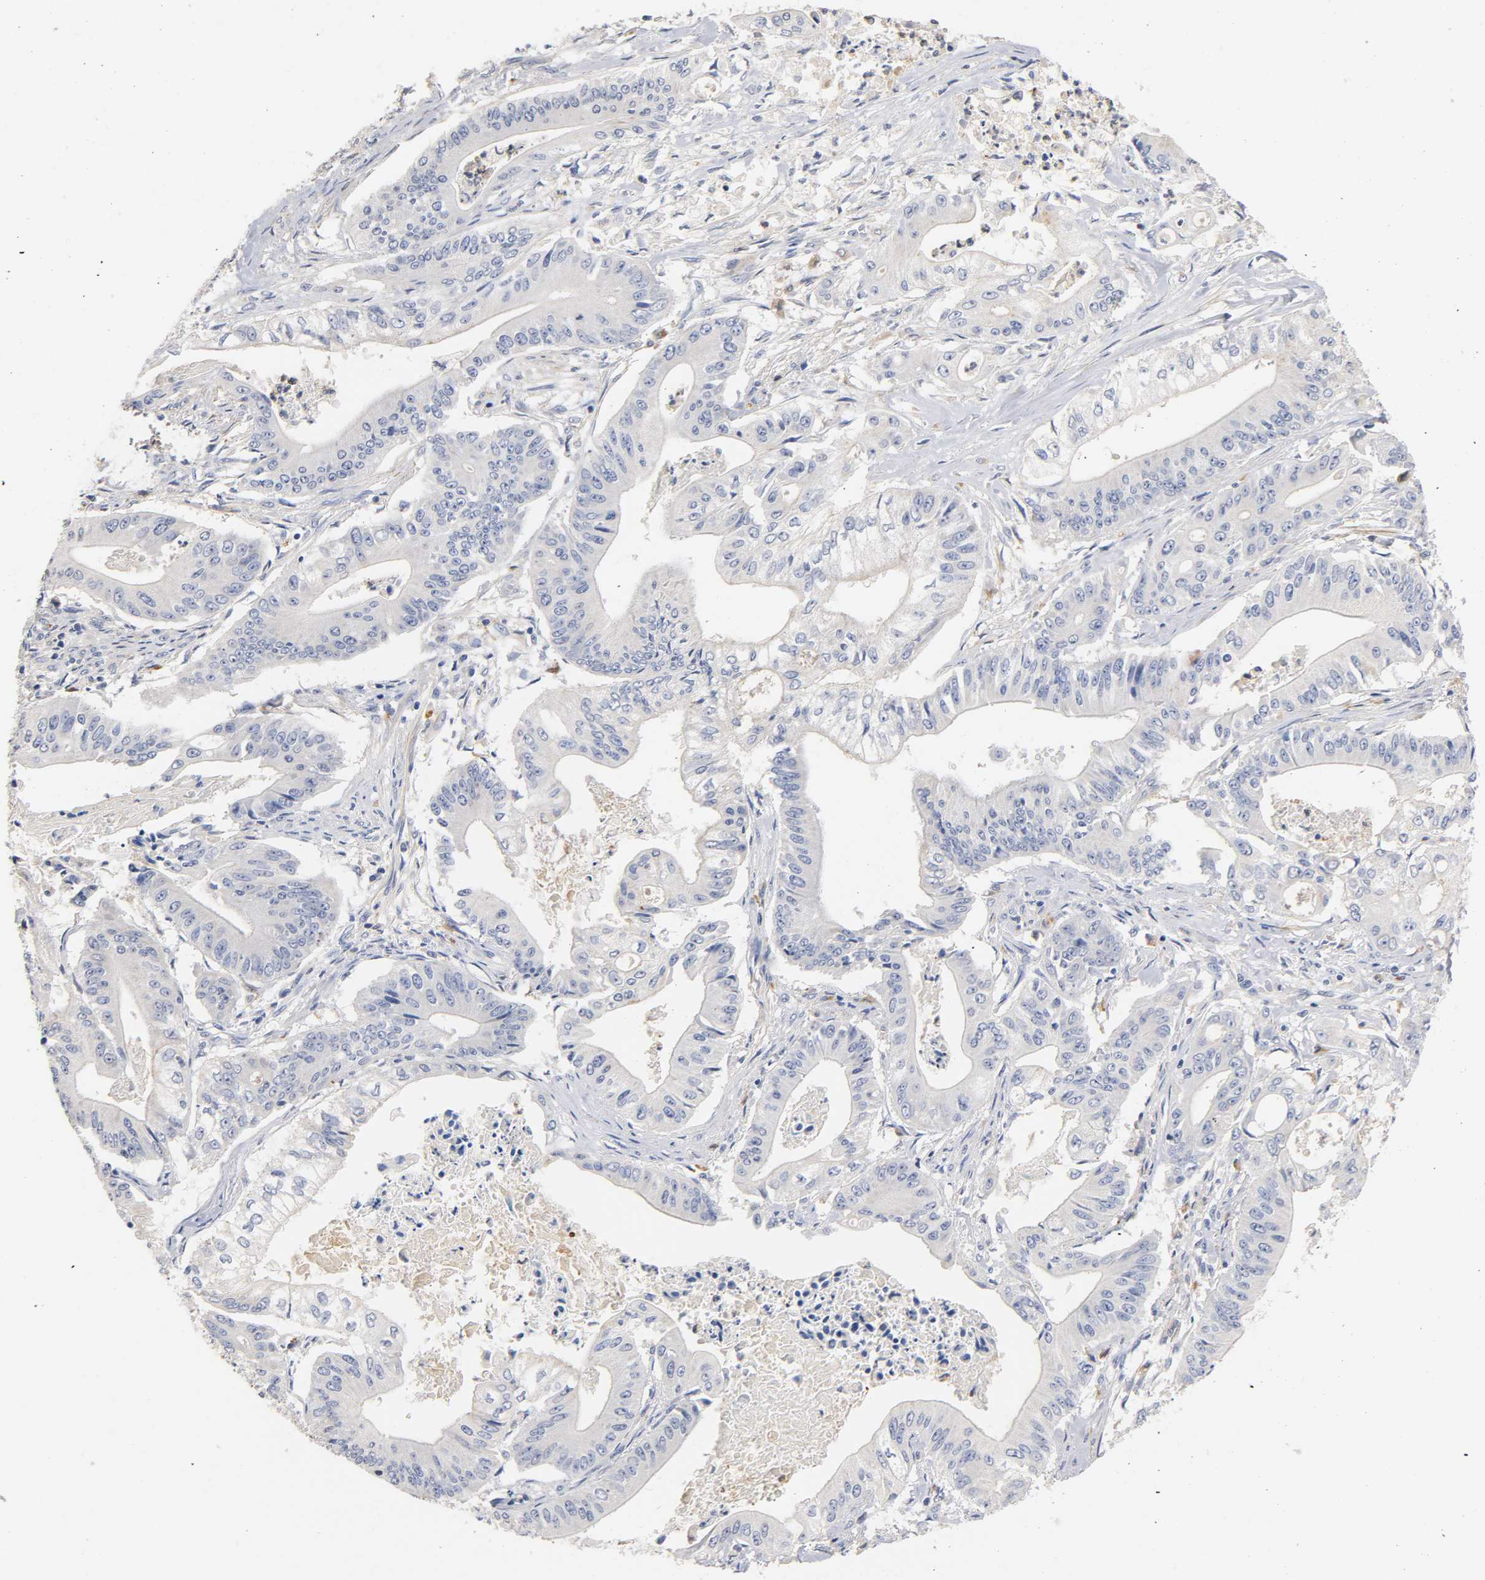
{"staining": {"intensity": "negative", "quantity": "none", "location": "none"}, "tissue": "pancreatic cancer", "cell_type": "Tumor cells", "image_type": "cancer", "snomed": [{"axis": "morphology", "description": "Normal tissue, NOS"}, {"axis": "topography", "description": "Lymph node"}], "caption": "The photomicrograph demonstrates no significant staining in tumor cells of pancreatic cancer.", "gene": "SEMA5A", "patient": {"sex": "male", "age": 62}}